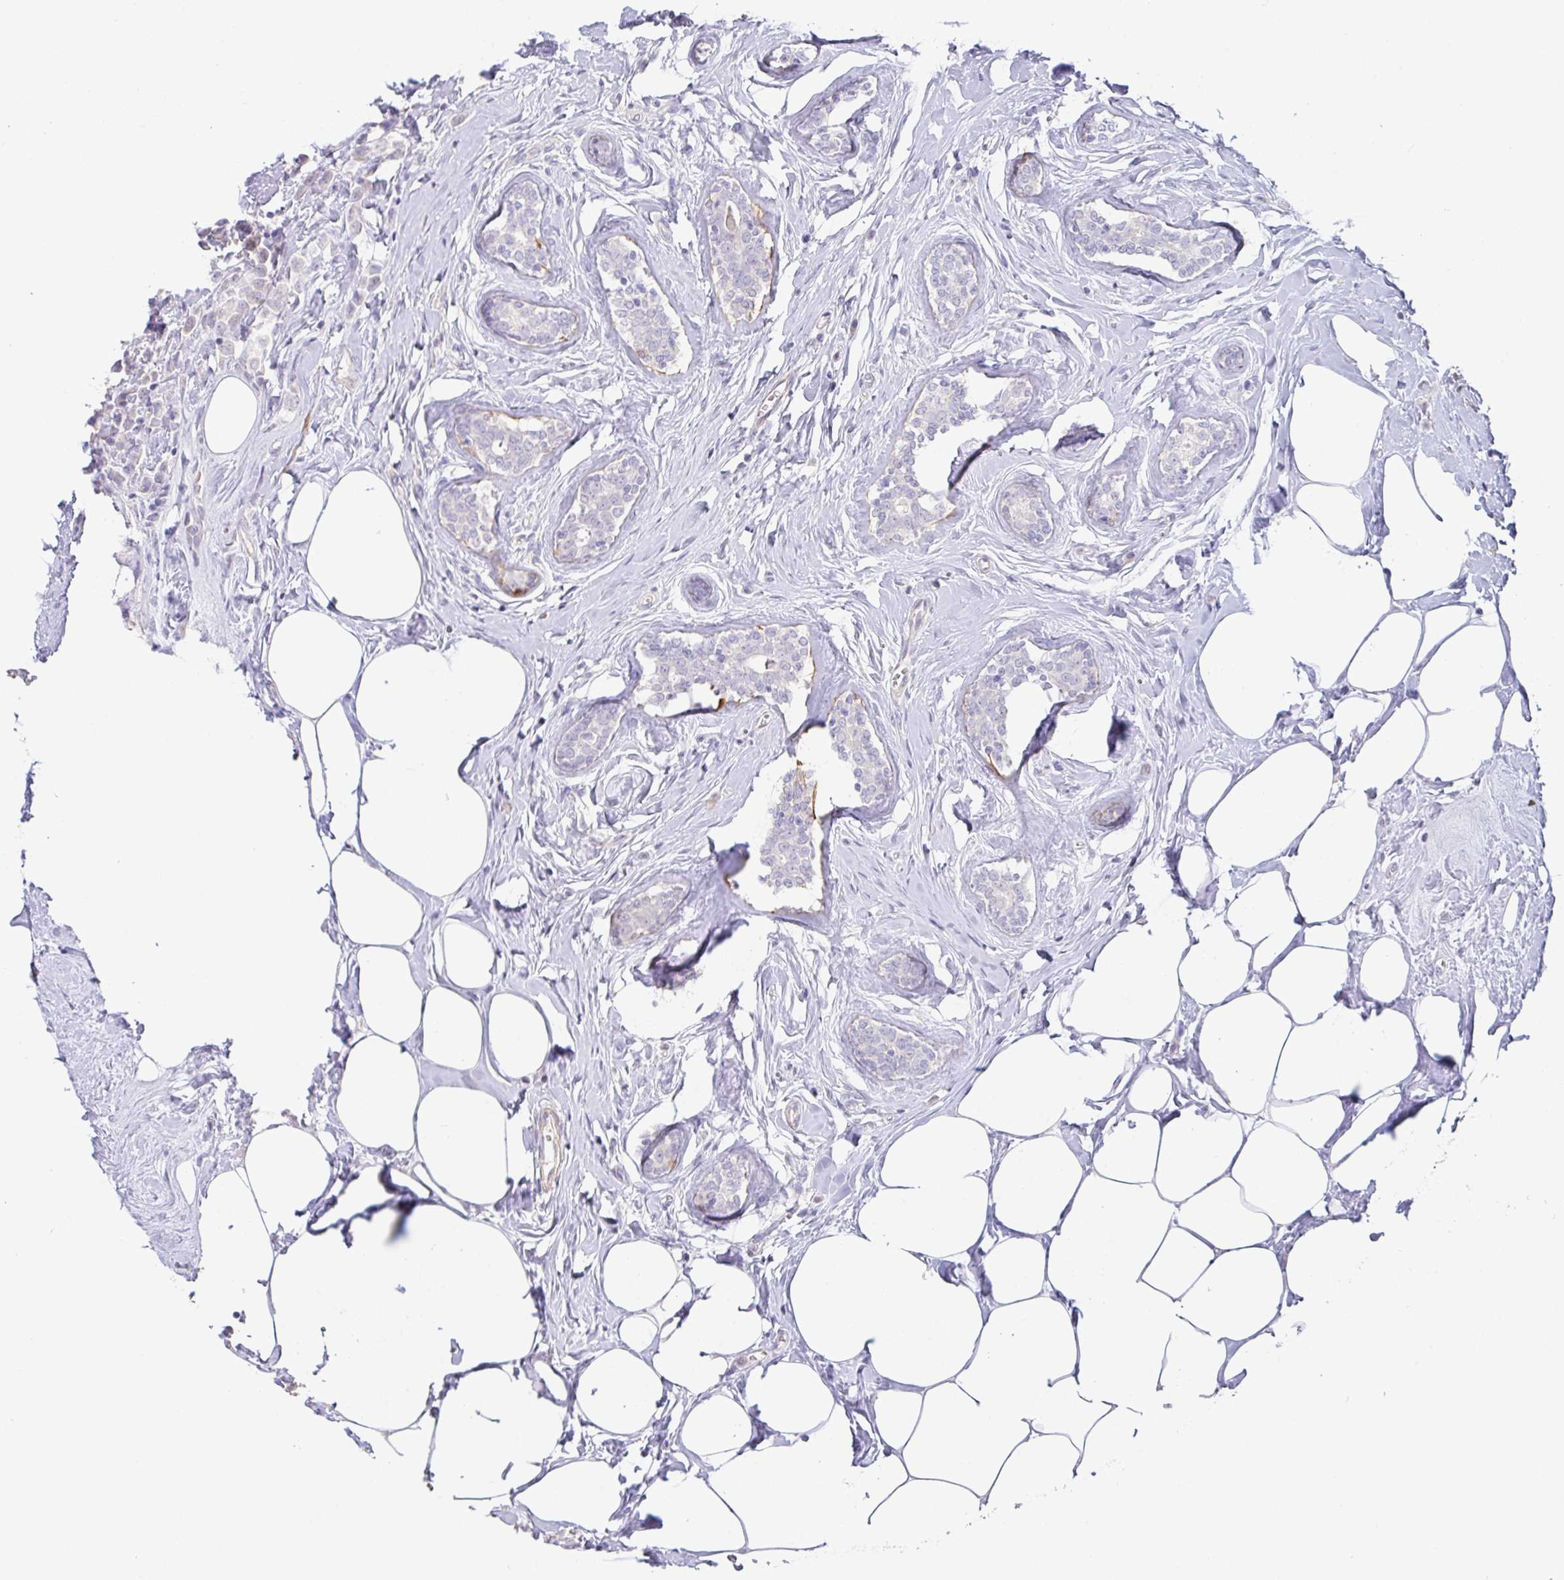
{"staining": {"intensity": "negative", "quantity": "none", "location": "none"}, "tissue": "breast cancer", "cell_type": "Tumor cells", "image_type": "cancer", "snomed": [{"axis": "morphology", "description": "Duct carcinoma"}, {"axis": "topography", "description": "Breast"}], "caption": "DAB immunohistochemical staining of human intraductal carcinoma (breast) exhibits no significant expression in tumor cells. (Stains: DAB immunohistochemistry (IHC) with hematoxylin counter stain, Microscopy: brightfield microscopy at high magnification).", "gene": "PYGM", "patient": {"sex": "female", "age": 80}}